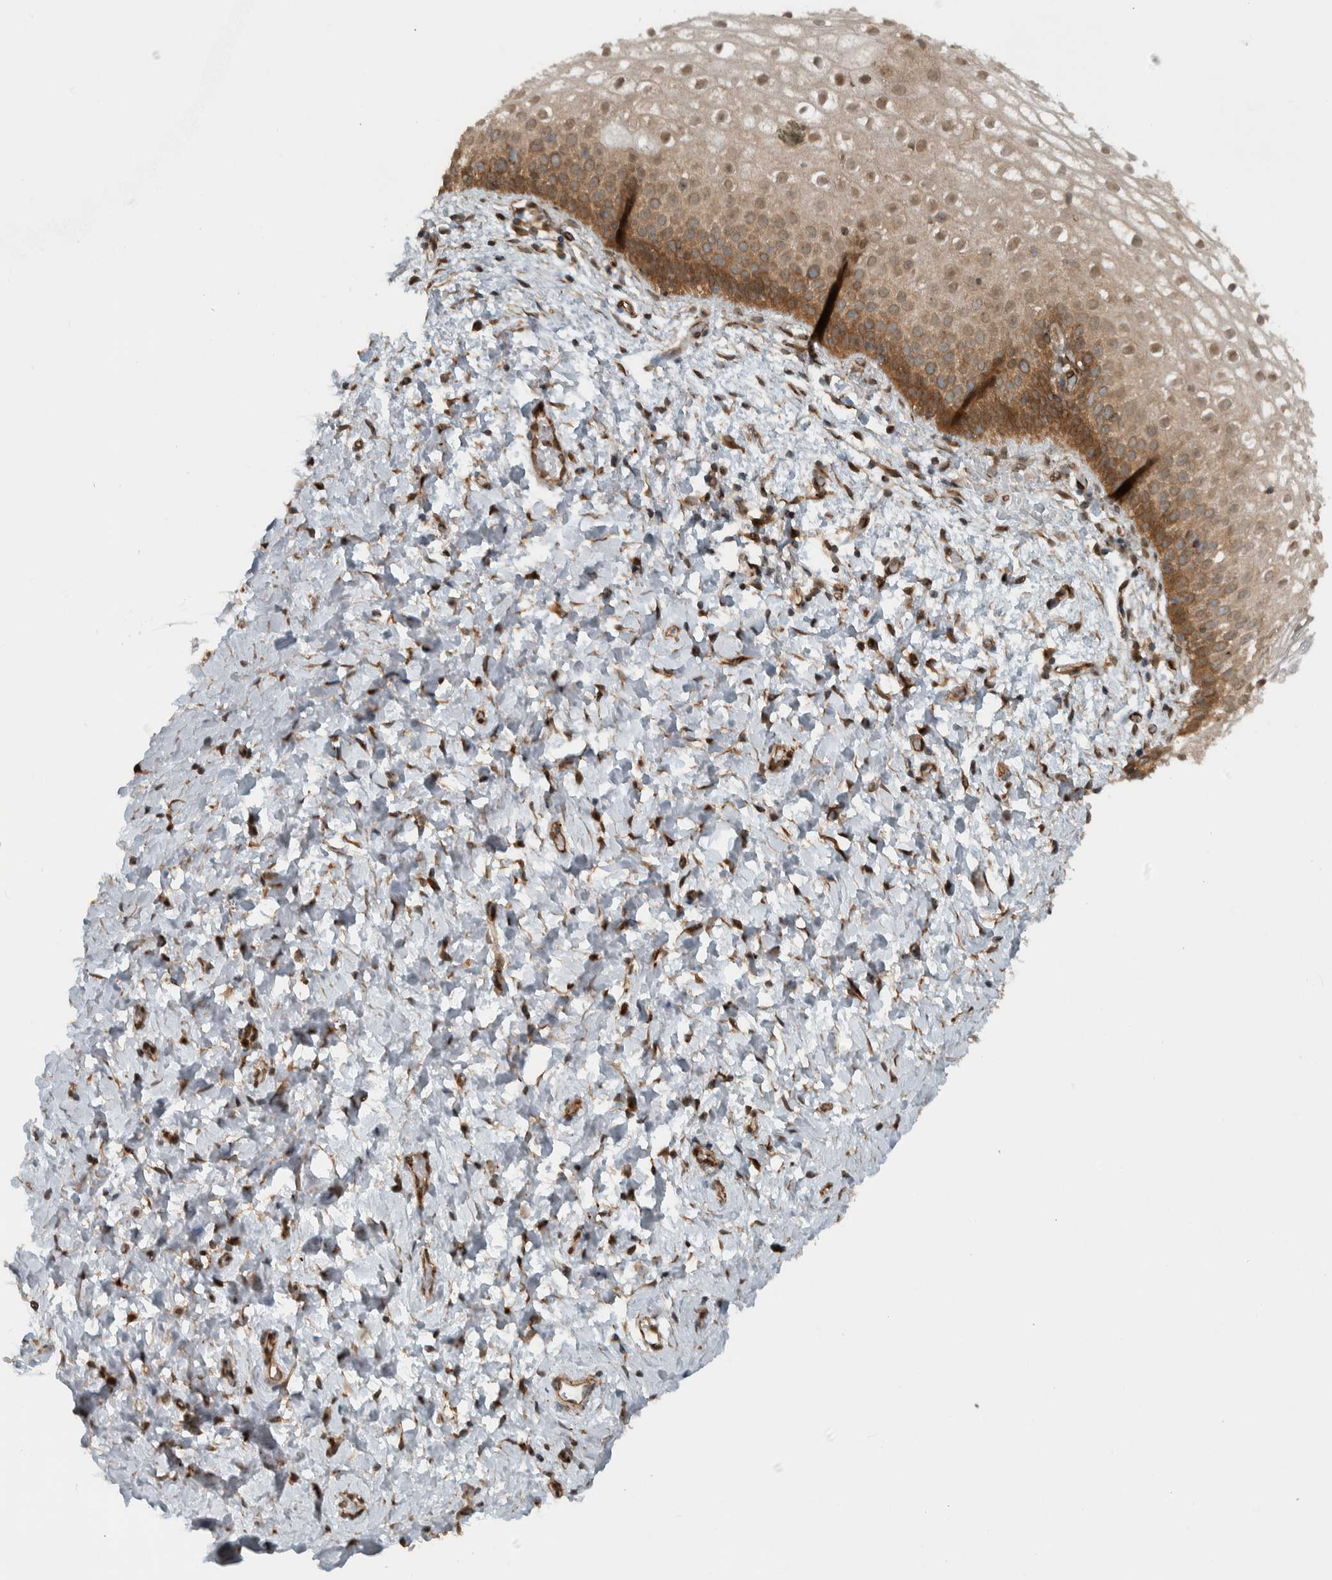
{"staining": {"intensity": "moderate", "quantity": ">75%", "location": "cytoplasmic/membranous,nuclear"}, "tissue": "cervix", "cell_type": "Squamous epithelial cells", "image_type": "normal", "snomed": [{"axis": "morphology", "description": "Normal tissue, NOS"}, {"axis": "topography", "description": "Cervix"}], "caption": "Immunohistochemistry (IHC) of unremarkable human cervix reveals medium levels of moderate cytoplasmic/membranous,nuclear expression in approximately >75% of squamous epithelial cells.", "gene": "GIGYF1", "patient": {"sex": "female", "age": 72}}